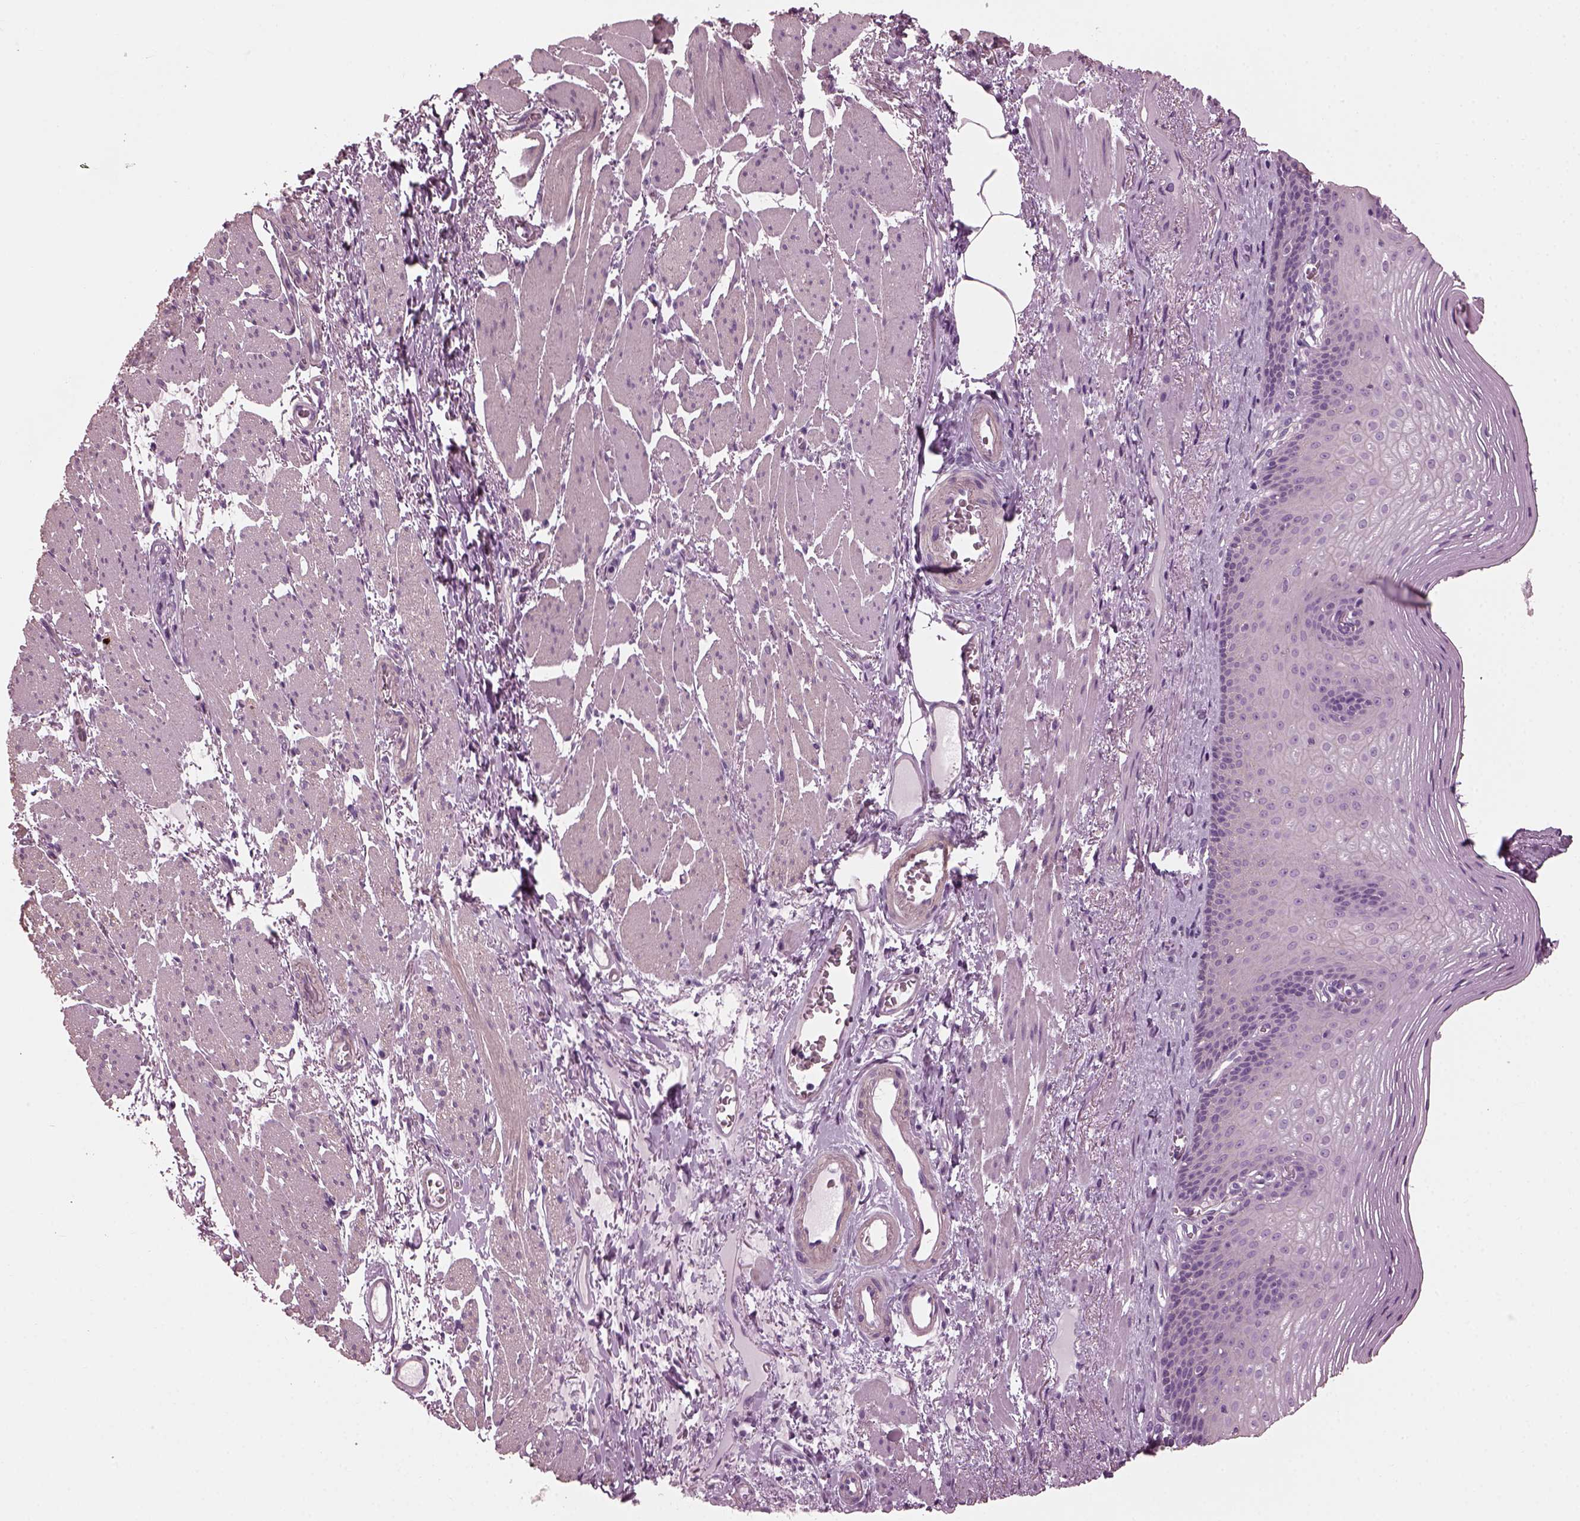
{"staining": {"intensity": "negative", "quantity": "none", "location": "none"}, "tissue": "esophagus", "cell_type": "Squamous epithelial cells", "image_type": "normal", "snomed": [{"axis": "morphology", "description": "Normal tissue, NOS"}, {"axis": "topography", "description": "Esophagus"}], "caption": "High power microscopy histopathology image of an IHC photomicrograph of unremarkable esophagus, revealing no significant staining in squamous epithelial cells. Brightfield microscopy of immunohistochemistry (IHC) stained with DAB (3,3'-diaminobenzidine) (brown) and hematoxylin (blue), captured at high magnification.", "gene": "BFSP1", "patient": {"sex": "male", "age": 76}}